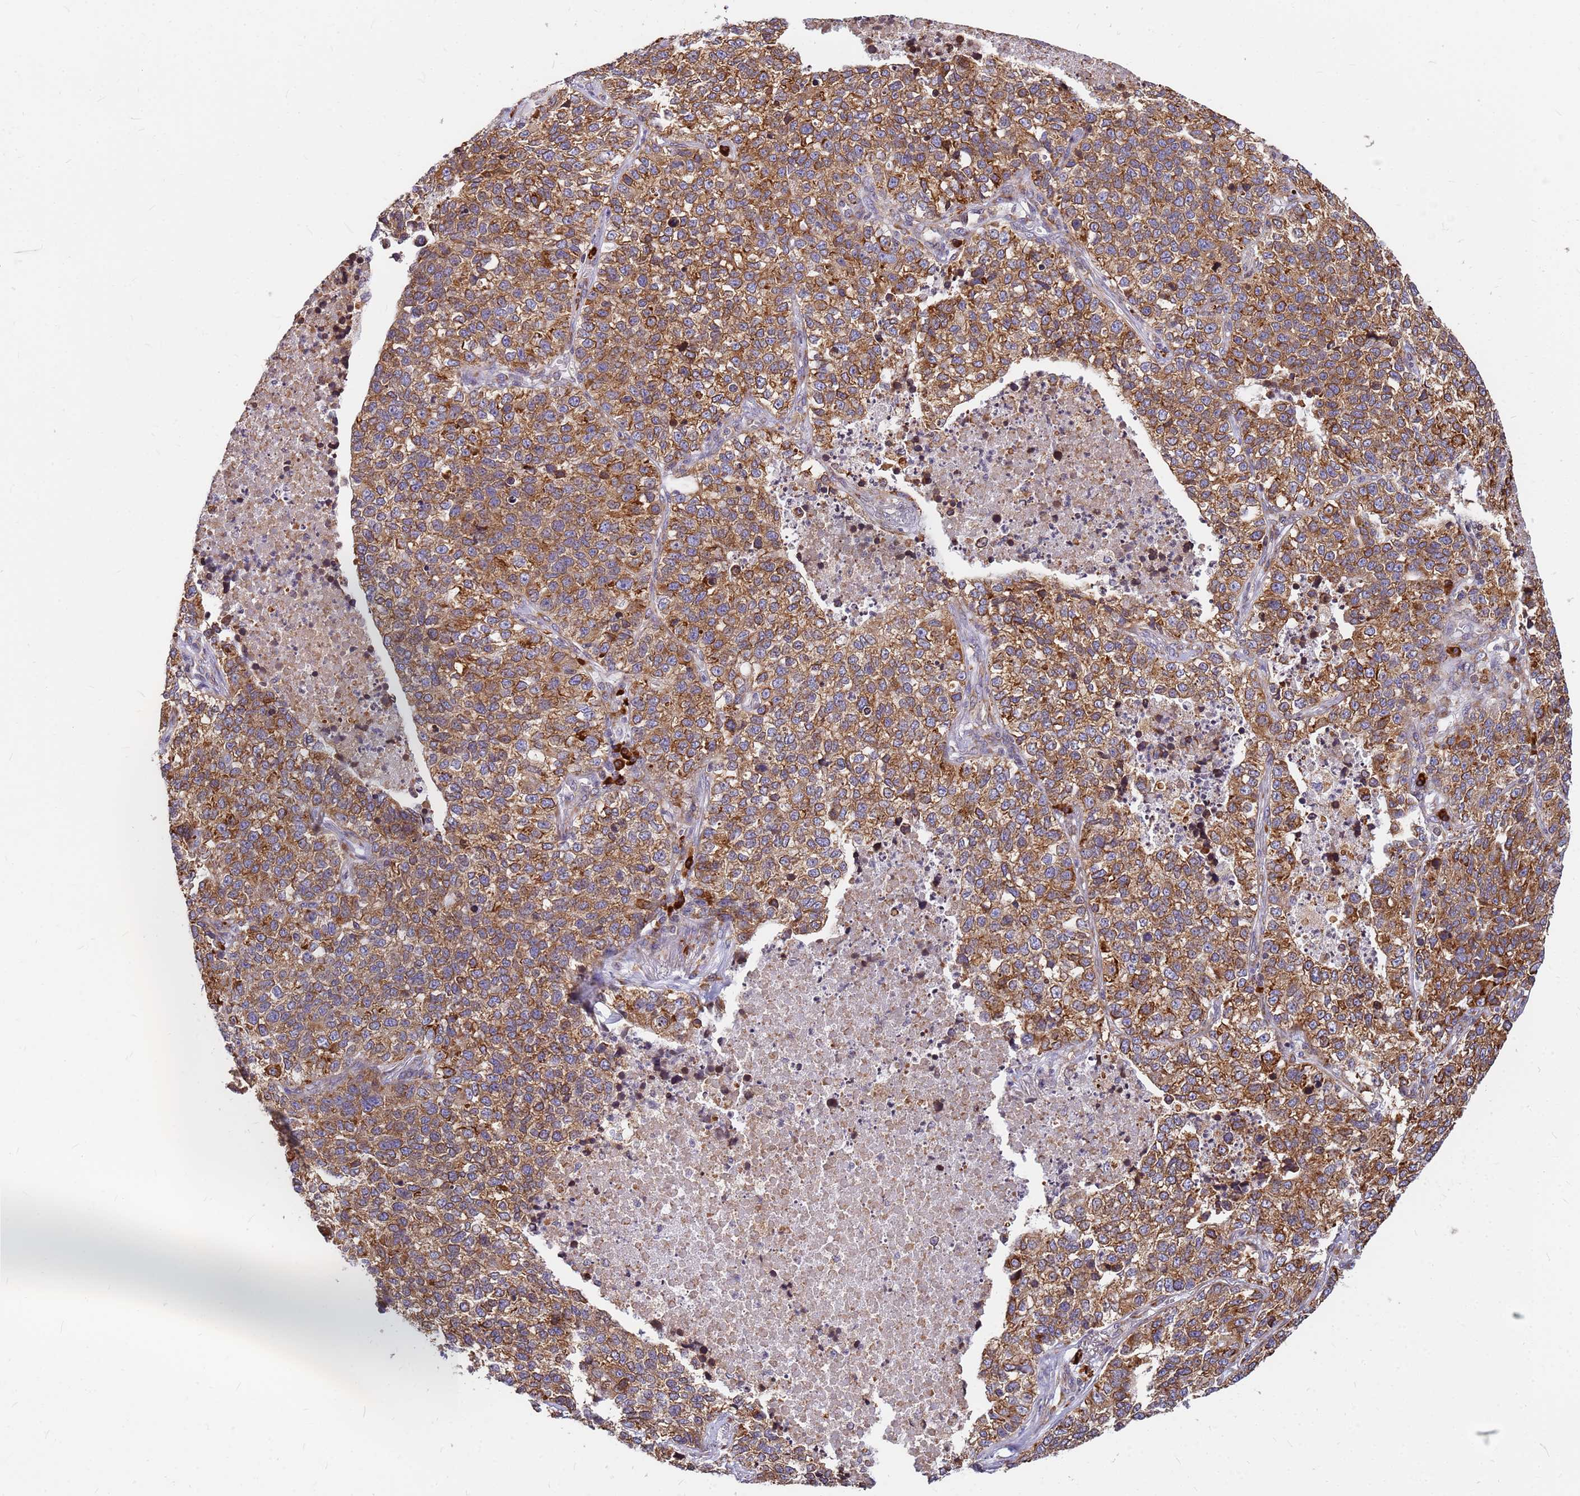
{"staining": {"intensity": "moderate", "quantity": ">75%", "location": "cytoplasmic/membranous"}, "tissue": "lung cancer", "cell_type": "Tumor cells", "image_type": "cancer", "snomed": [{"axis": "morphology", "description": "Adenocarcinoma, NOS"}, {"axis": "topography", "description": "Lung"}], "caption": "Lung cancer tissue displays moderate cytoplasmic/membranous positivity in approximately >75% of tumor cells", "gene": "SSR4", "patient": {"sex": "male", "age": 49}}